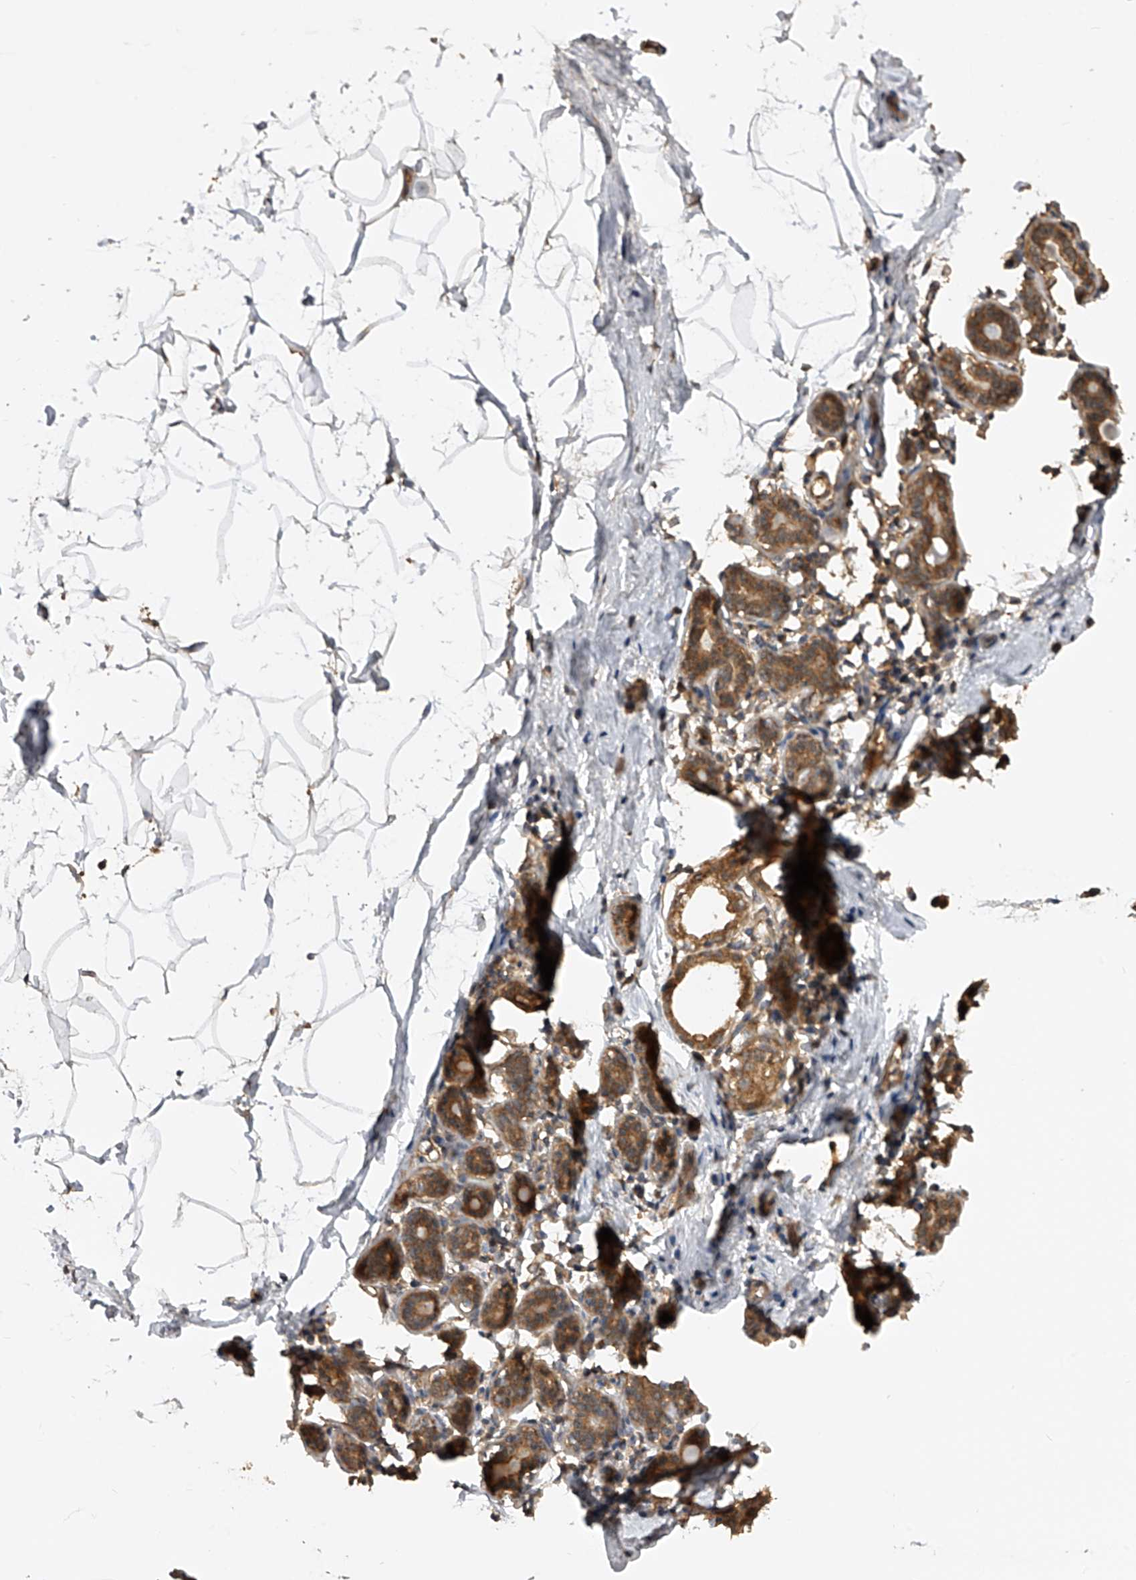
{"staining": {"intensity": "negative", "quantity": "none", "location": "none"}, "tissue": "breast", "cell_type": "Adipocytes", "image_type": "normal", "snomed": [{"axis": "morphology", "description": "Normal tissue, NOS"}, {"axis": "morphology", "description": "Lobular carcinoma"}, {"axis": "topography", "description": "Breast"}], "caption": "A histopathology image of human breast is negative for staining in adipocytes. The staining is performed using DAB brown chromogen with nuclei counter-stained in using hematoxylin.", "gene": "PTPRA", "patient": {"sex": "female", "age": 62}}